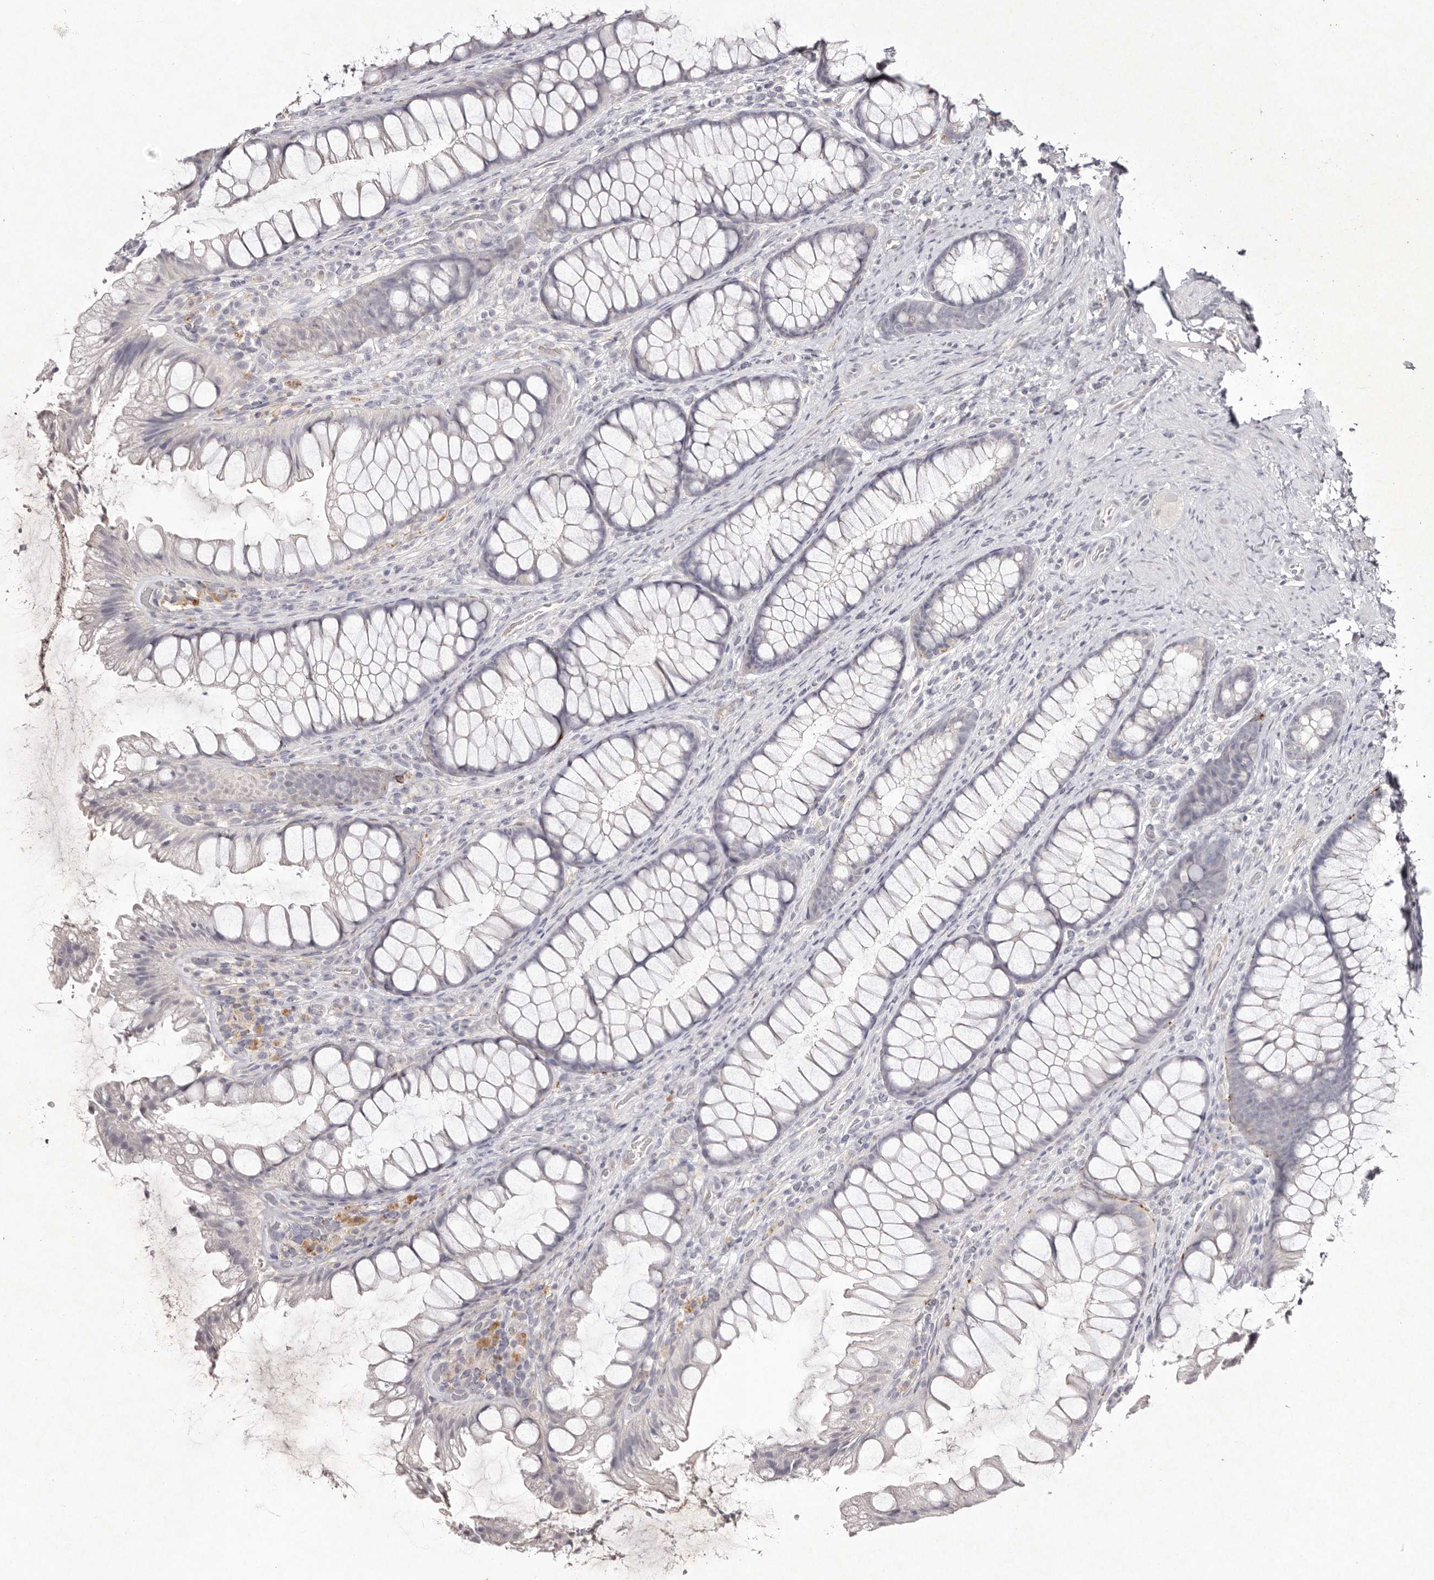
{"staining": {"intensity": "negative", "quantity": "none", "location": "none"}, "tissue": "colon", "cell_type": "Endothelial cells", "image_type": "normal", "snomed": [{"axis": "morphology", "description": "Normal tissue, NOS"}, {"axis": "topography", "description": "Colon"}], "caption": "An image of human colon is negative for staining in endothelial cells.", "gene": "SCUBE2", "patient": {"sex": "female", "age": 62}}